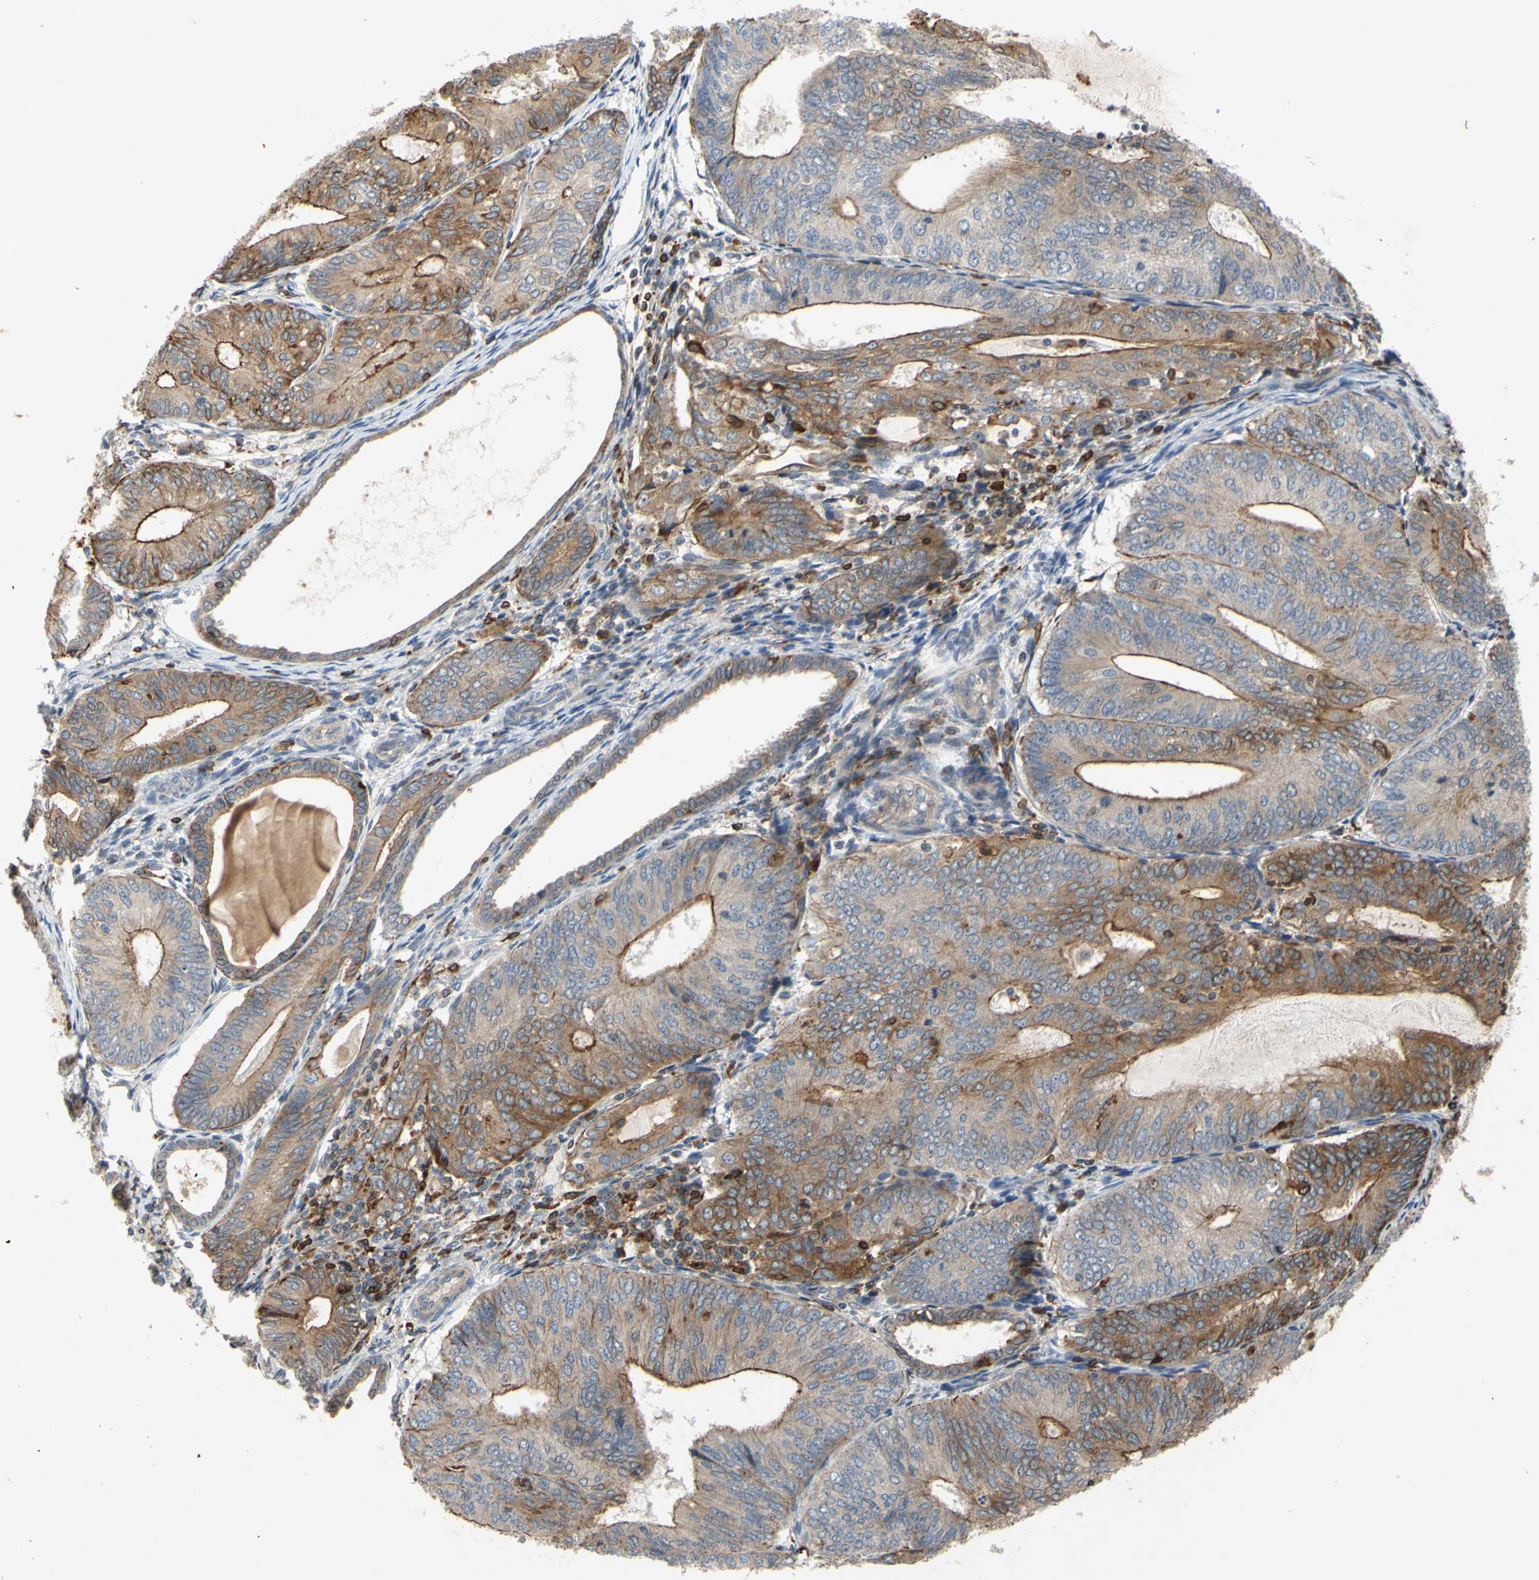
{"staining": {"intensity": "moderate", "quantity": "25%-75%", "location": "cytoplasmic/membranous"}, "tissue": "endometrial cancer", "cell_type": "Tumor cells", "image_type": "cancer", "snomed": [{"axis": "morphology", "description": "Adenocarcinoma, NOS"}, {"axis": "topography", "description": "Endometrium"}], "caption": "Endometrial adenocarcinoma stained with DAB immunohistochemistry exhibits medium levels of moderate cytoplasmic/membranous expression in about 25%-75% of tumor cells.", "gene": "PLXNA2", "patient": {"sex": "female", "age": 81}}